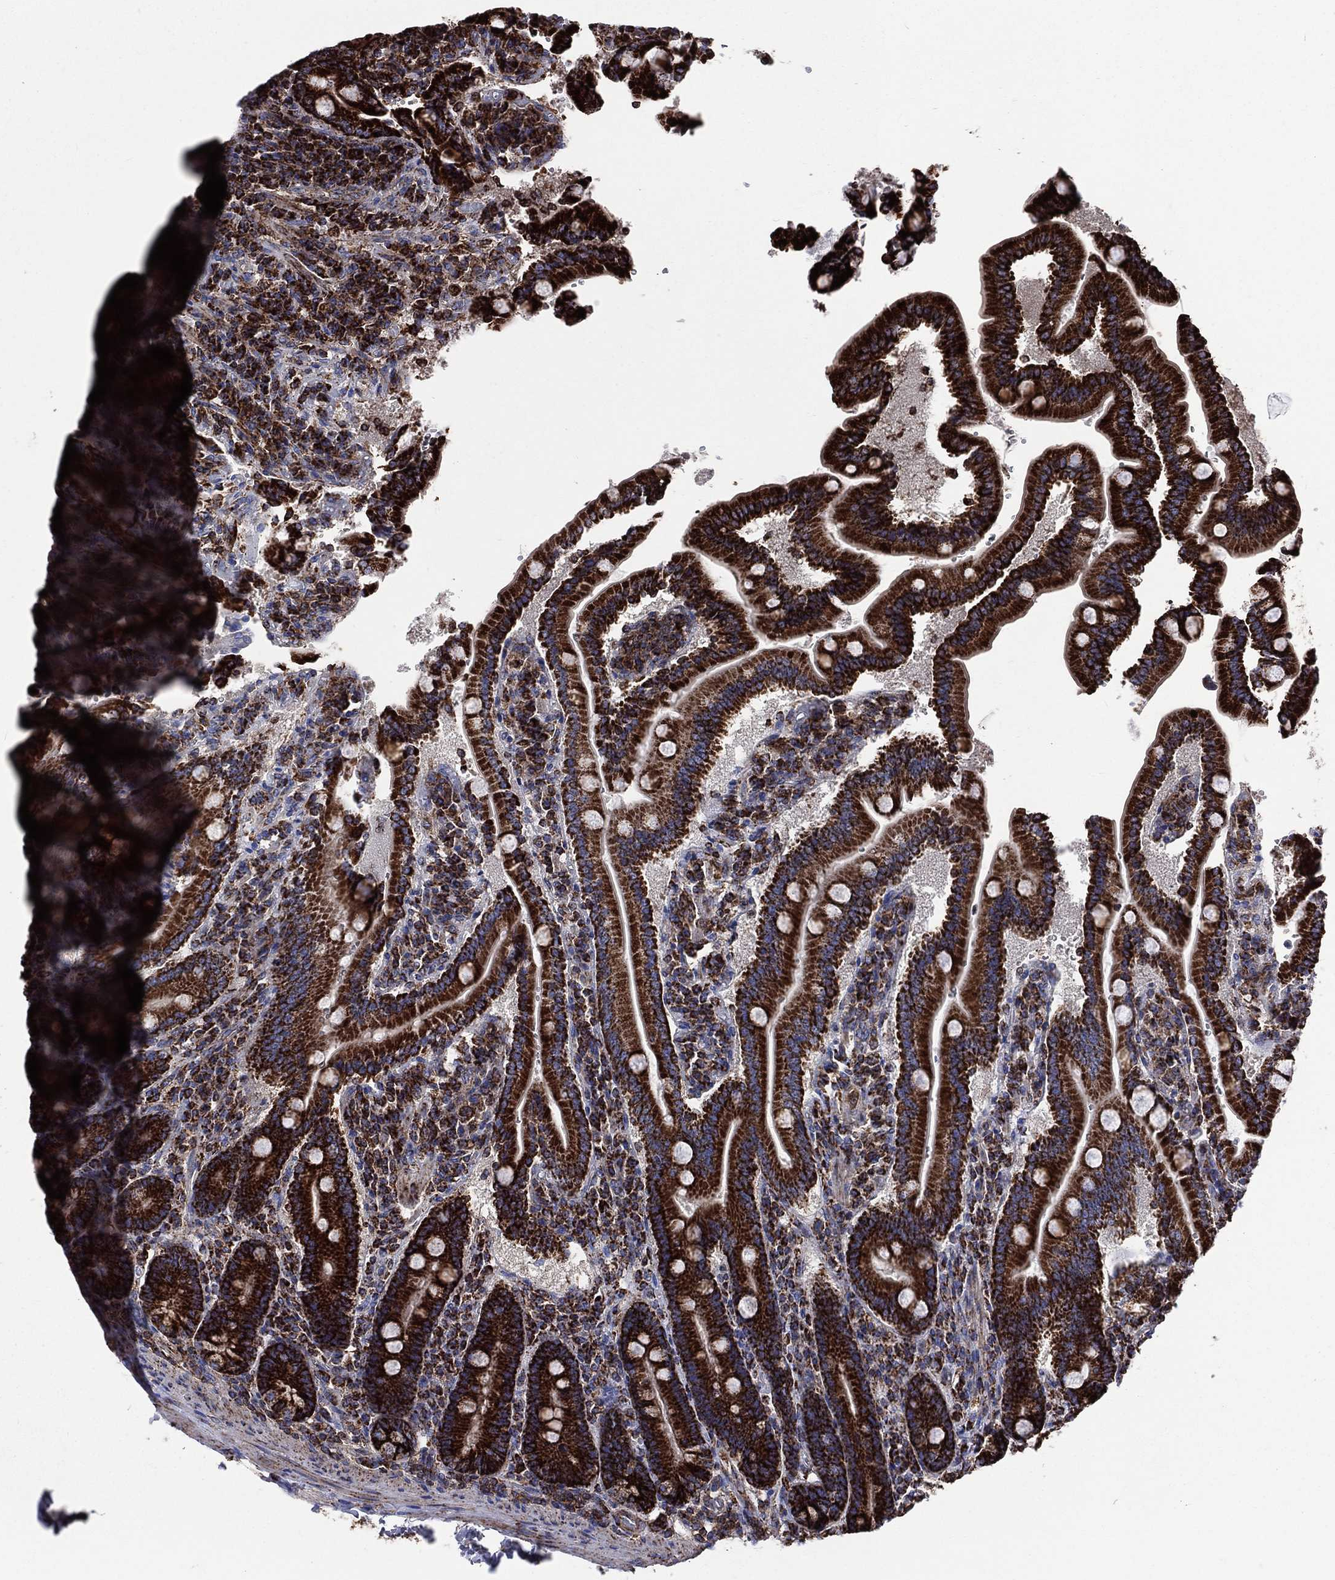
{"staining": {"intensity": "strong", "quantity": ">75%", "location": "cytoplasmic/membranous"}, "tissue": "duodenum", "cell_type": "Glandular cells", "image_type": "normal", "snomed": [{"axis": "morphology", "description": "Normal tissue, NOS"}, {"axis": "topography", "description": "Duodenum"}], "caption": "Glandular cells demonstrate high levels of strong cytoplasmic/membranous staining in approximately >75% of cells in normal human duodenum. The protein of interest is stained brown, and the nuclei are stained in blue (DAB (3,3'-diaminobenzidine) IHC with brightfield microscopy, high magnification).", "gene": "ANKRD37", "patient": {"sex": "female", "age": 62}}